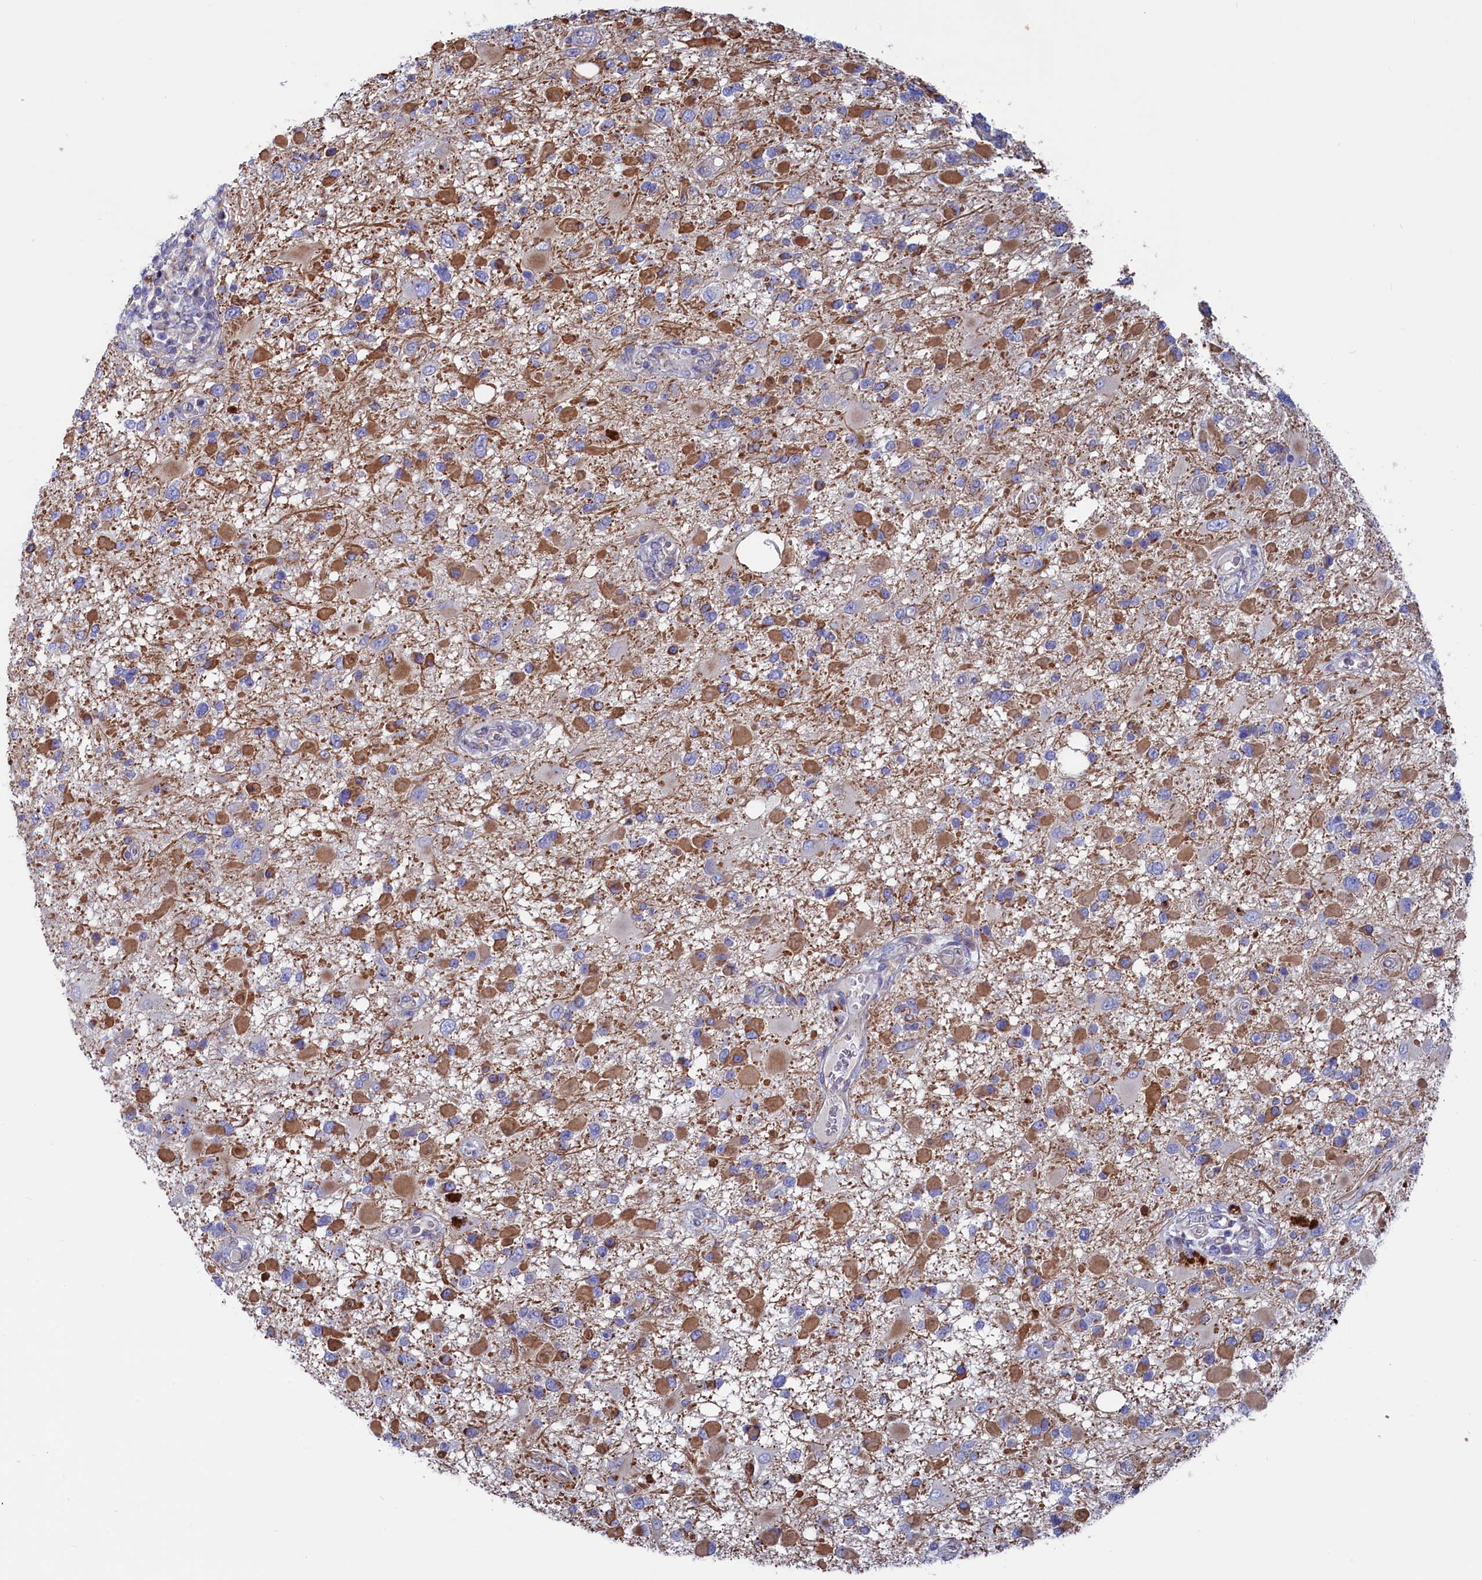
{"staining": {"intensity": "moderate", "quantity": "25%-75%", "location": "cytoplasmic/membranous"}, "tissue": "glioma", "cell_type": "Tumor cells", "image_type": "cancer", "snomed": [{"axis": "morphology", "description": "Glioma, malignant, High grade"}, {"axis": "topography", "description": "Brain"}], "caption": "Immunohistochemical staining of glioma demonstrates moderate cytoplasmic/membranous protein positivity in about 25%-75% of tumor cells.", "gene": "NUDT7", "patient": {"sex": "male", "age": 53}}